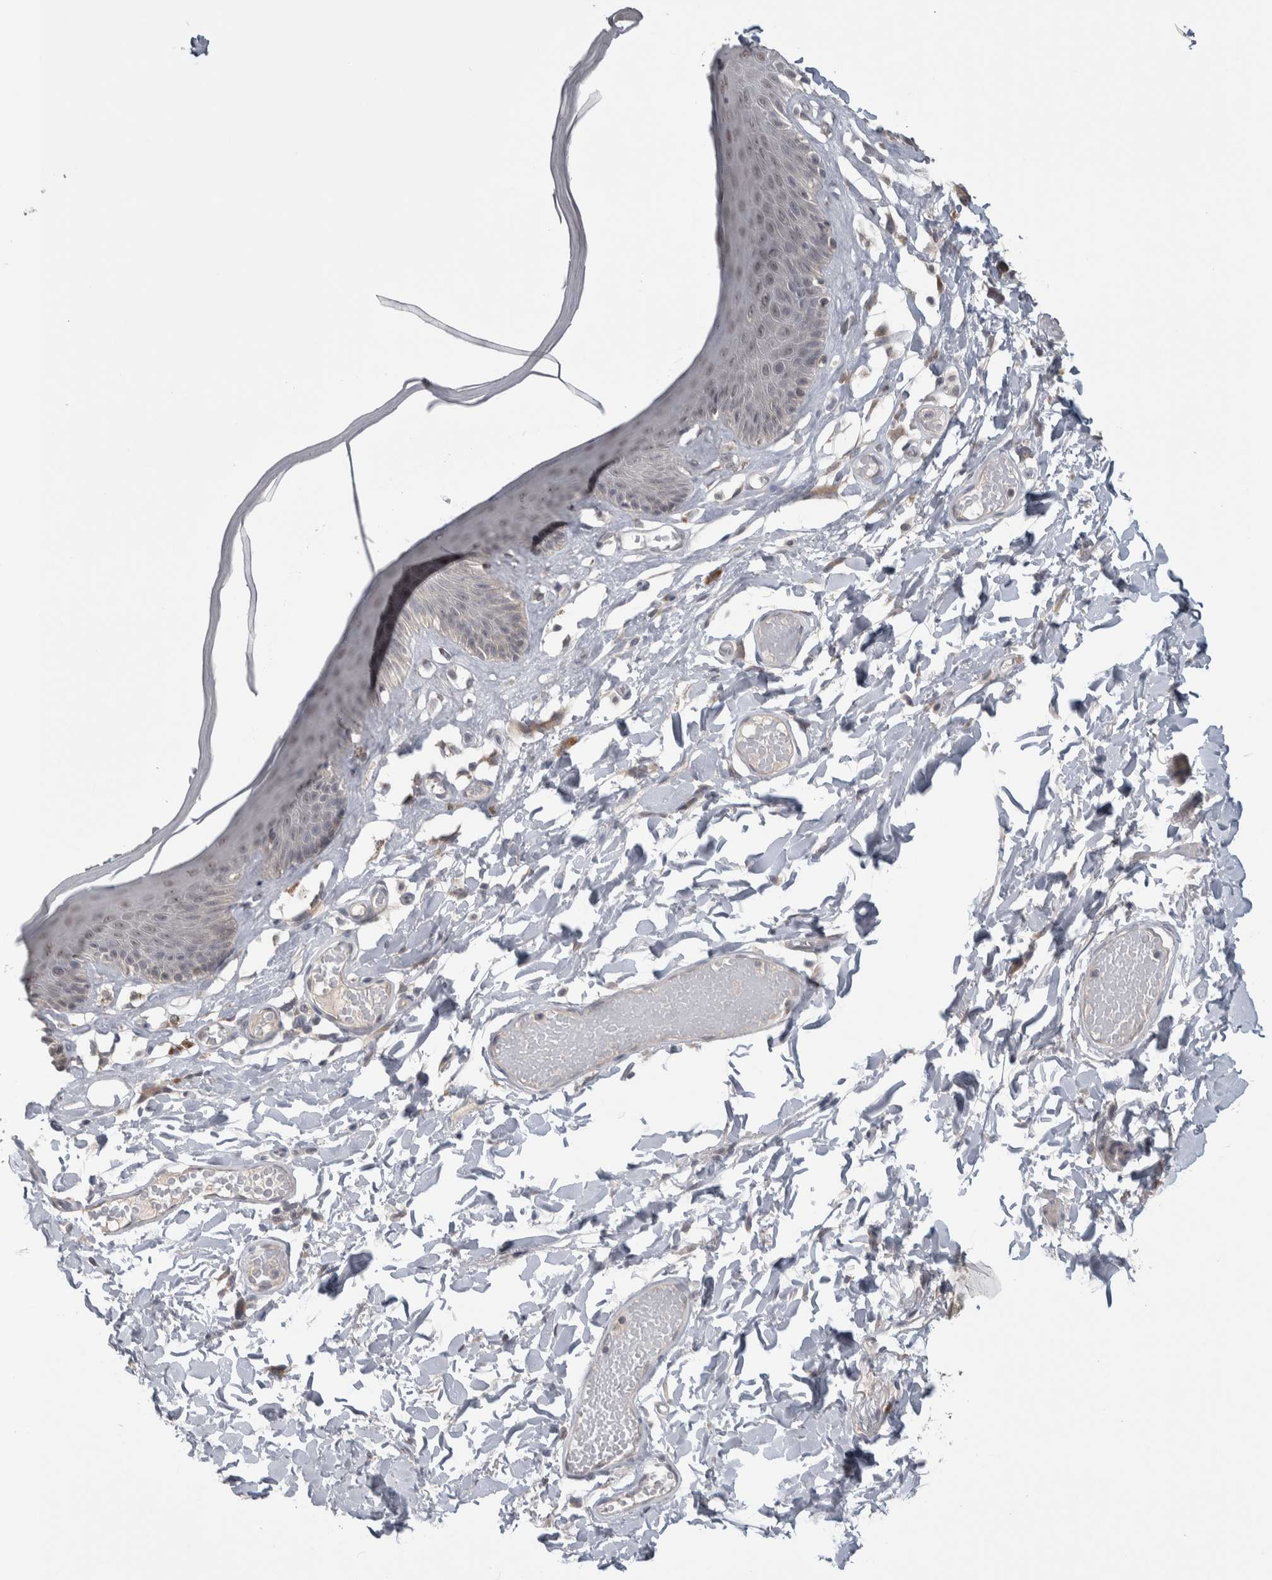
{"staining": {"intensity": "weak", "quantity": "<25%", "location": "nuclear"}, "tissue": "skin", "cell_type": "Epidermal cells", "image_type": "normal", "snomed": [{"axis": "morphology", "description": "Normal tissue, NOS"}, {"axis": "topography", "description": "Vulva"}], "caption": "Skin was stained to show a protein in brown. There is no significant positivity in epidermal cells. Brightfield microscopy of immunohistochemistry stained with DAB (brown) and hematoxylin (blue), captured at high magnification.", "gene": "CUL2", "patient": {"sex": "female", "age": 73}}